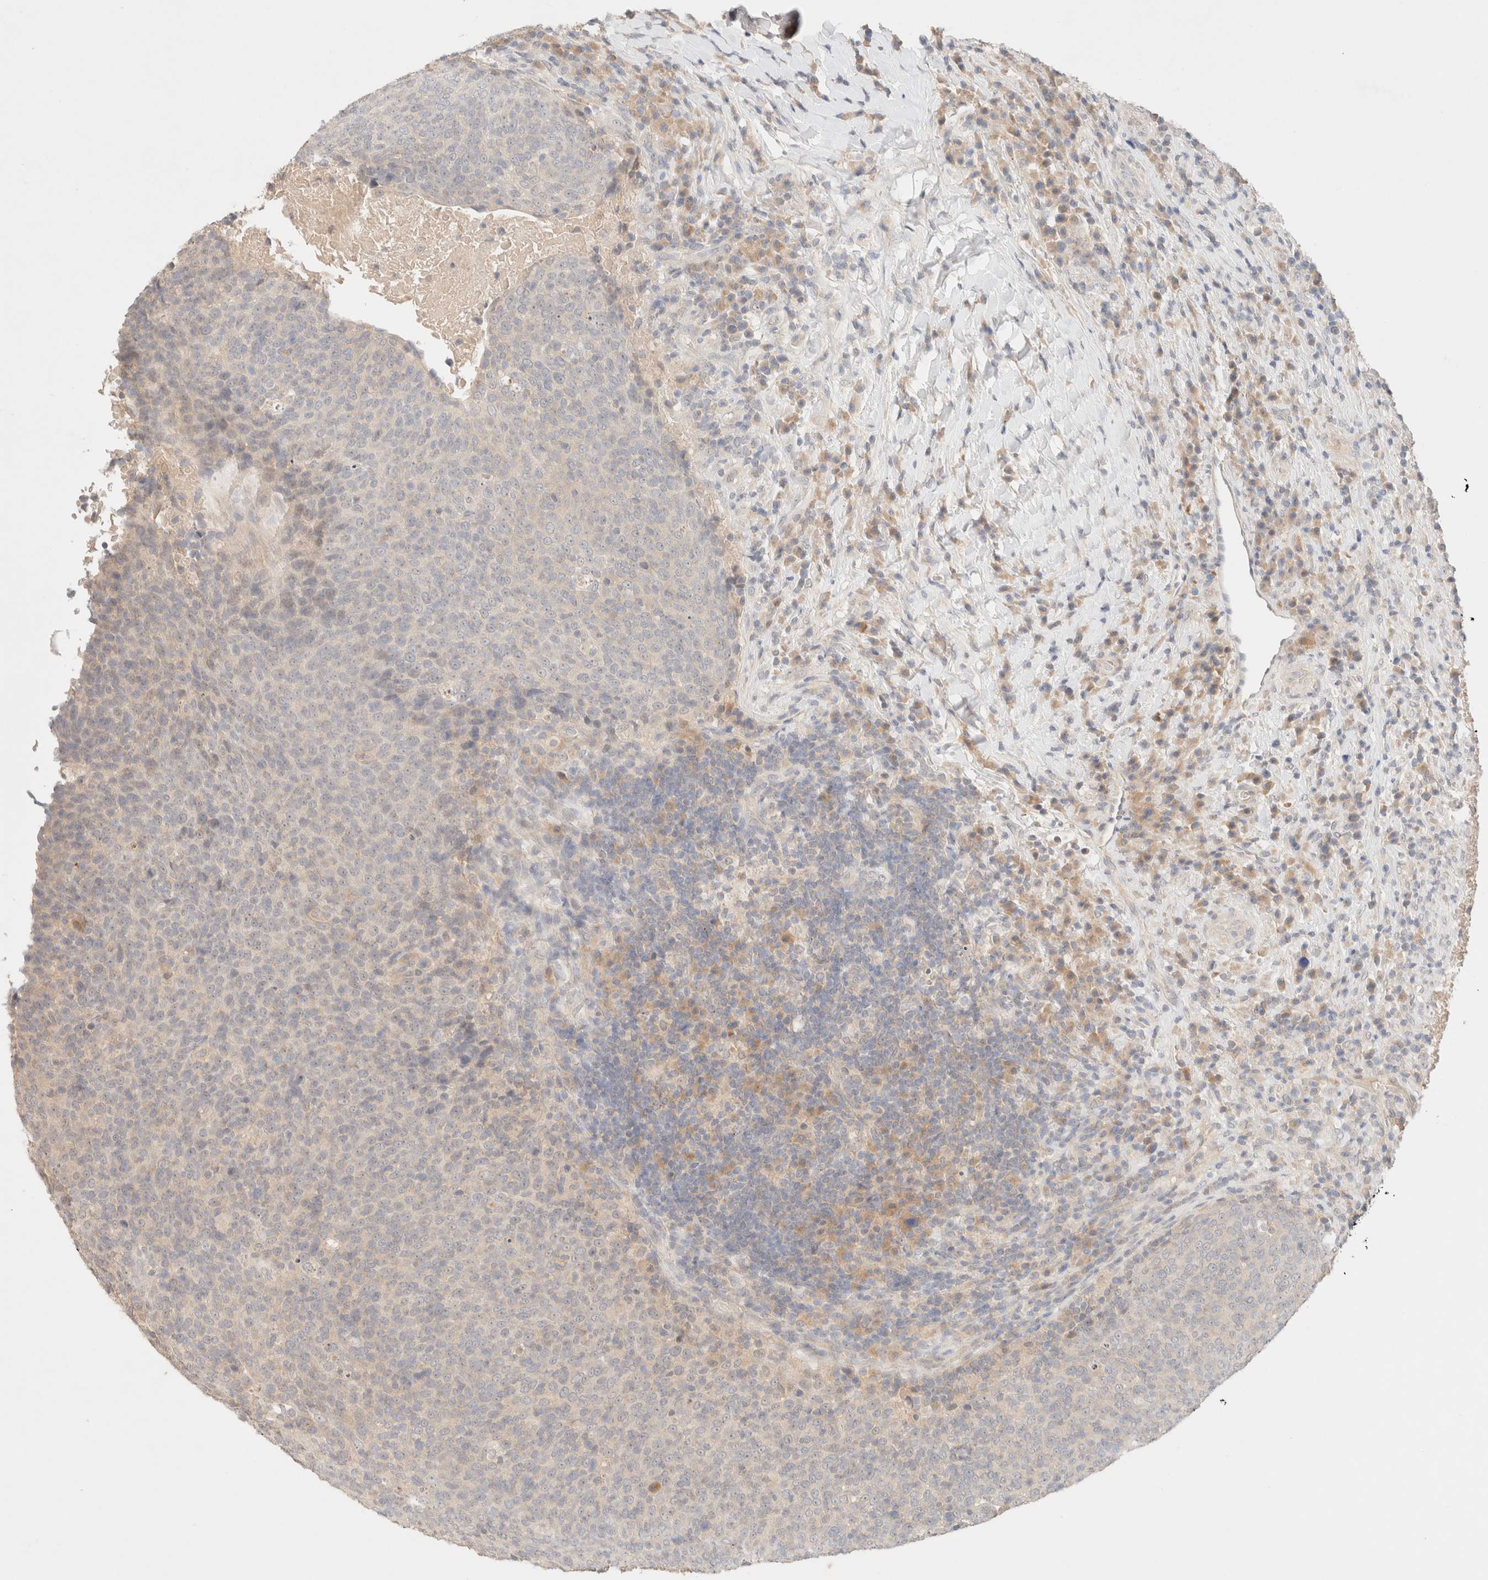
{"staining": {"intensity": "negative", "quantity": "none", "location": "none"}, "tissue": "head and neck cancer", "cell_type": "Tumor cells", "image_type": "cancer", "snomed": [{"axis": "morphology", "description": "Squamous cell carcinoma, NOS"}, {"axis": "morphology", "description": "Squamous cell carcinoma, metastatic, NOS"}, {"axis": "topography", "description": "Lymph node"}, {"axis": "topography", "description": "Head-Neck"}], "caption": "Image shows no significant protein staining in tumor cells of head and neck cancer.", "gene": "SARM1", "patient": {"sex": "male", "age": 62}}